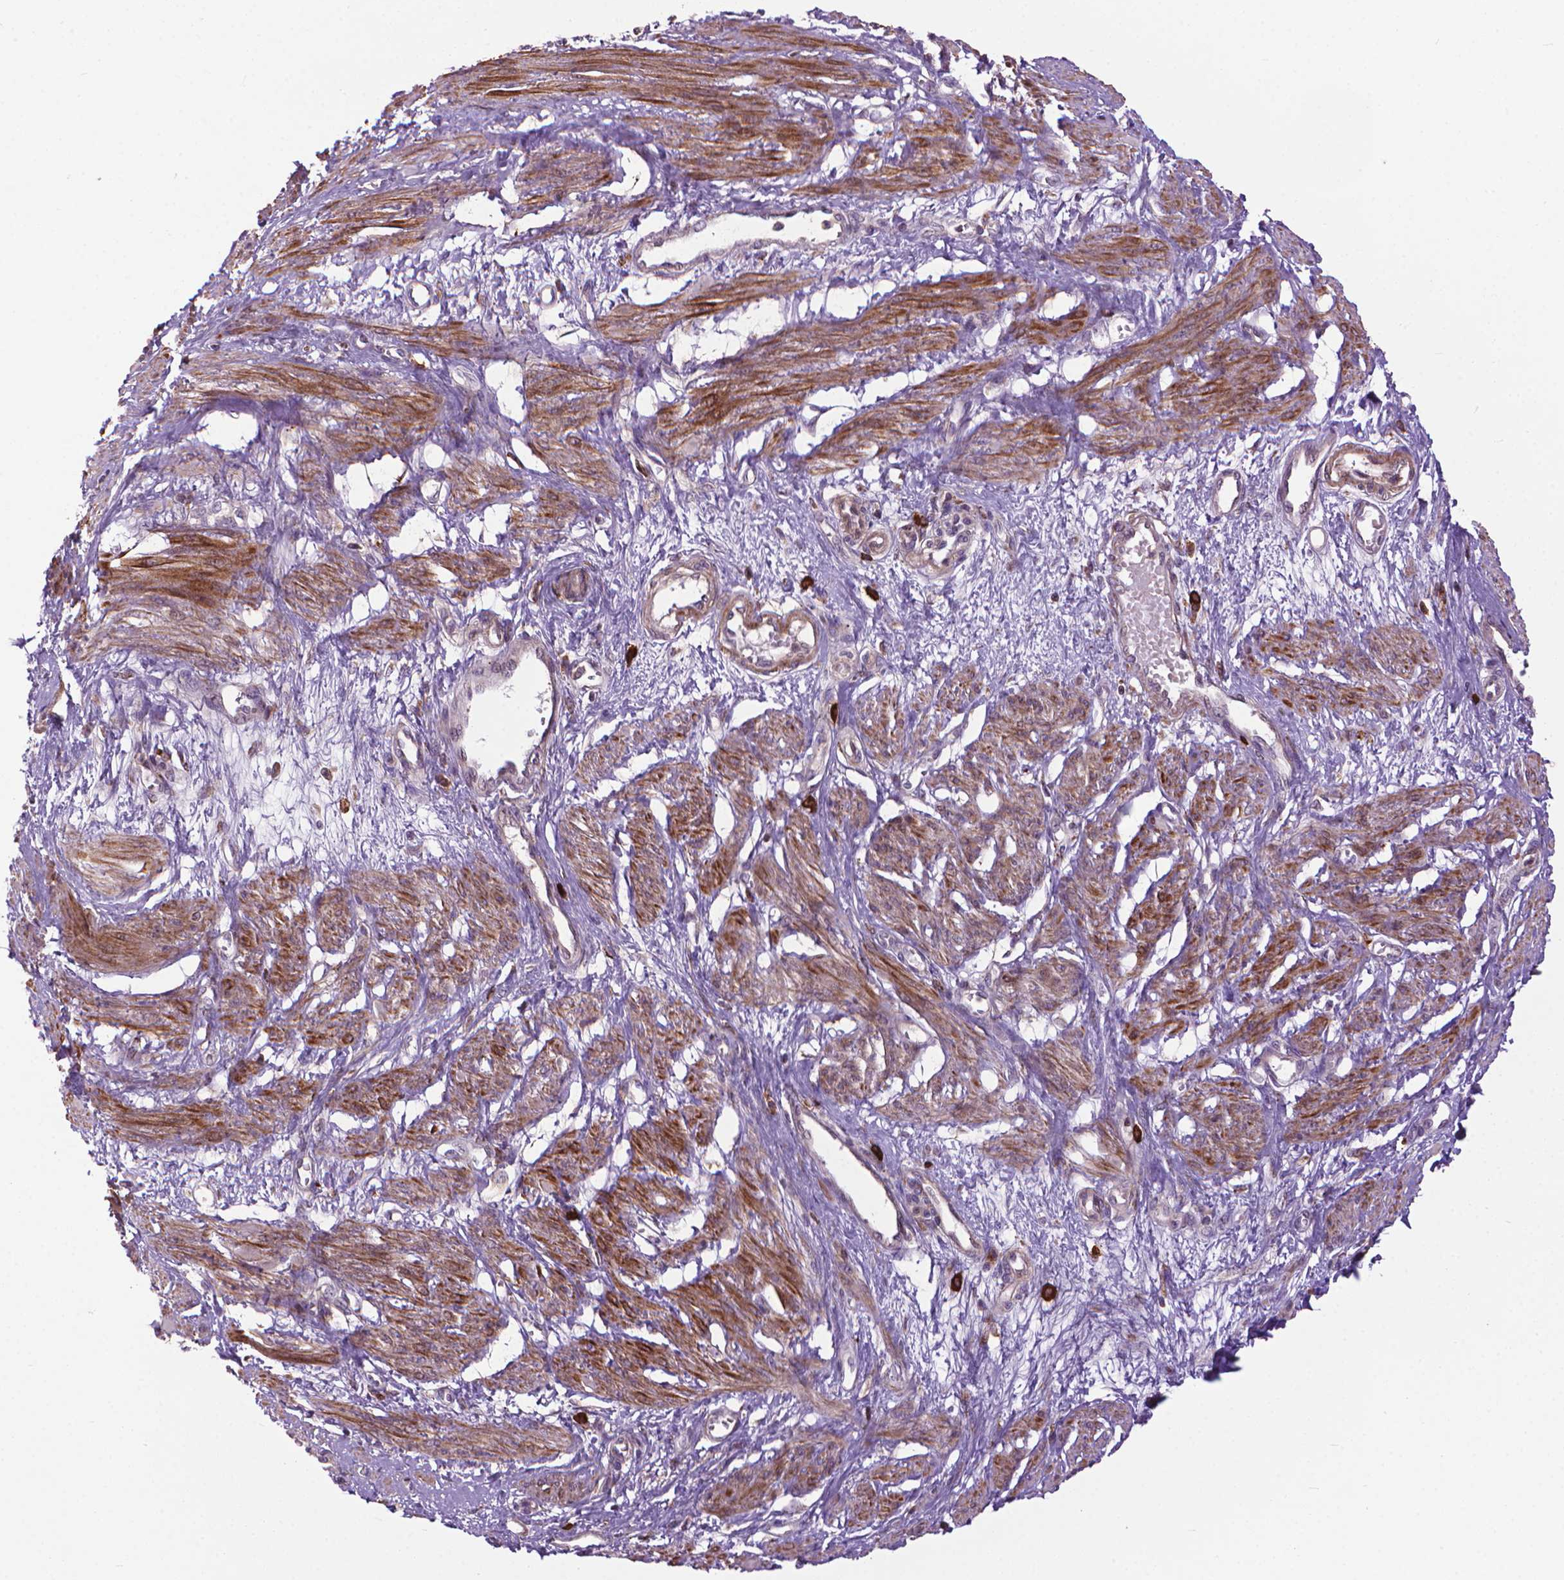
{"staining": {"intensity": "moderate", "quantity": ">75%", "location": "cytoplasmic/membranous"}, "tissue": "smooth muscle", "cell_type": "Smooth muscle cells", "image_type": "normal", "snomed": [{"axis": "morphology", "description": "Normal tissue, NOS"}, {"axis": "topography", "description": "Smooth muscle"}, {"axis": "topography", "description": "Uterus"}], "caption": "A high-resolution photomicrograph shows immunohistochemistry staining of unremarkable smooth muscle, which demonstrates moderate cytoplasmic/membranous staining in approximately >75% of smooth muscle cells.", "gene": "MYH14", "patient": {"sex": "female", "age": 39}}